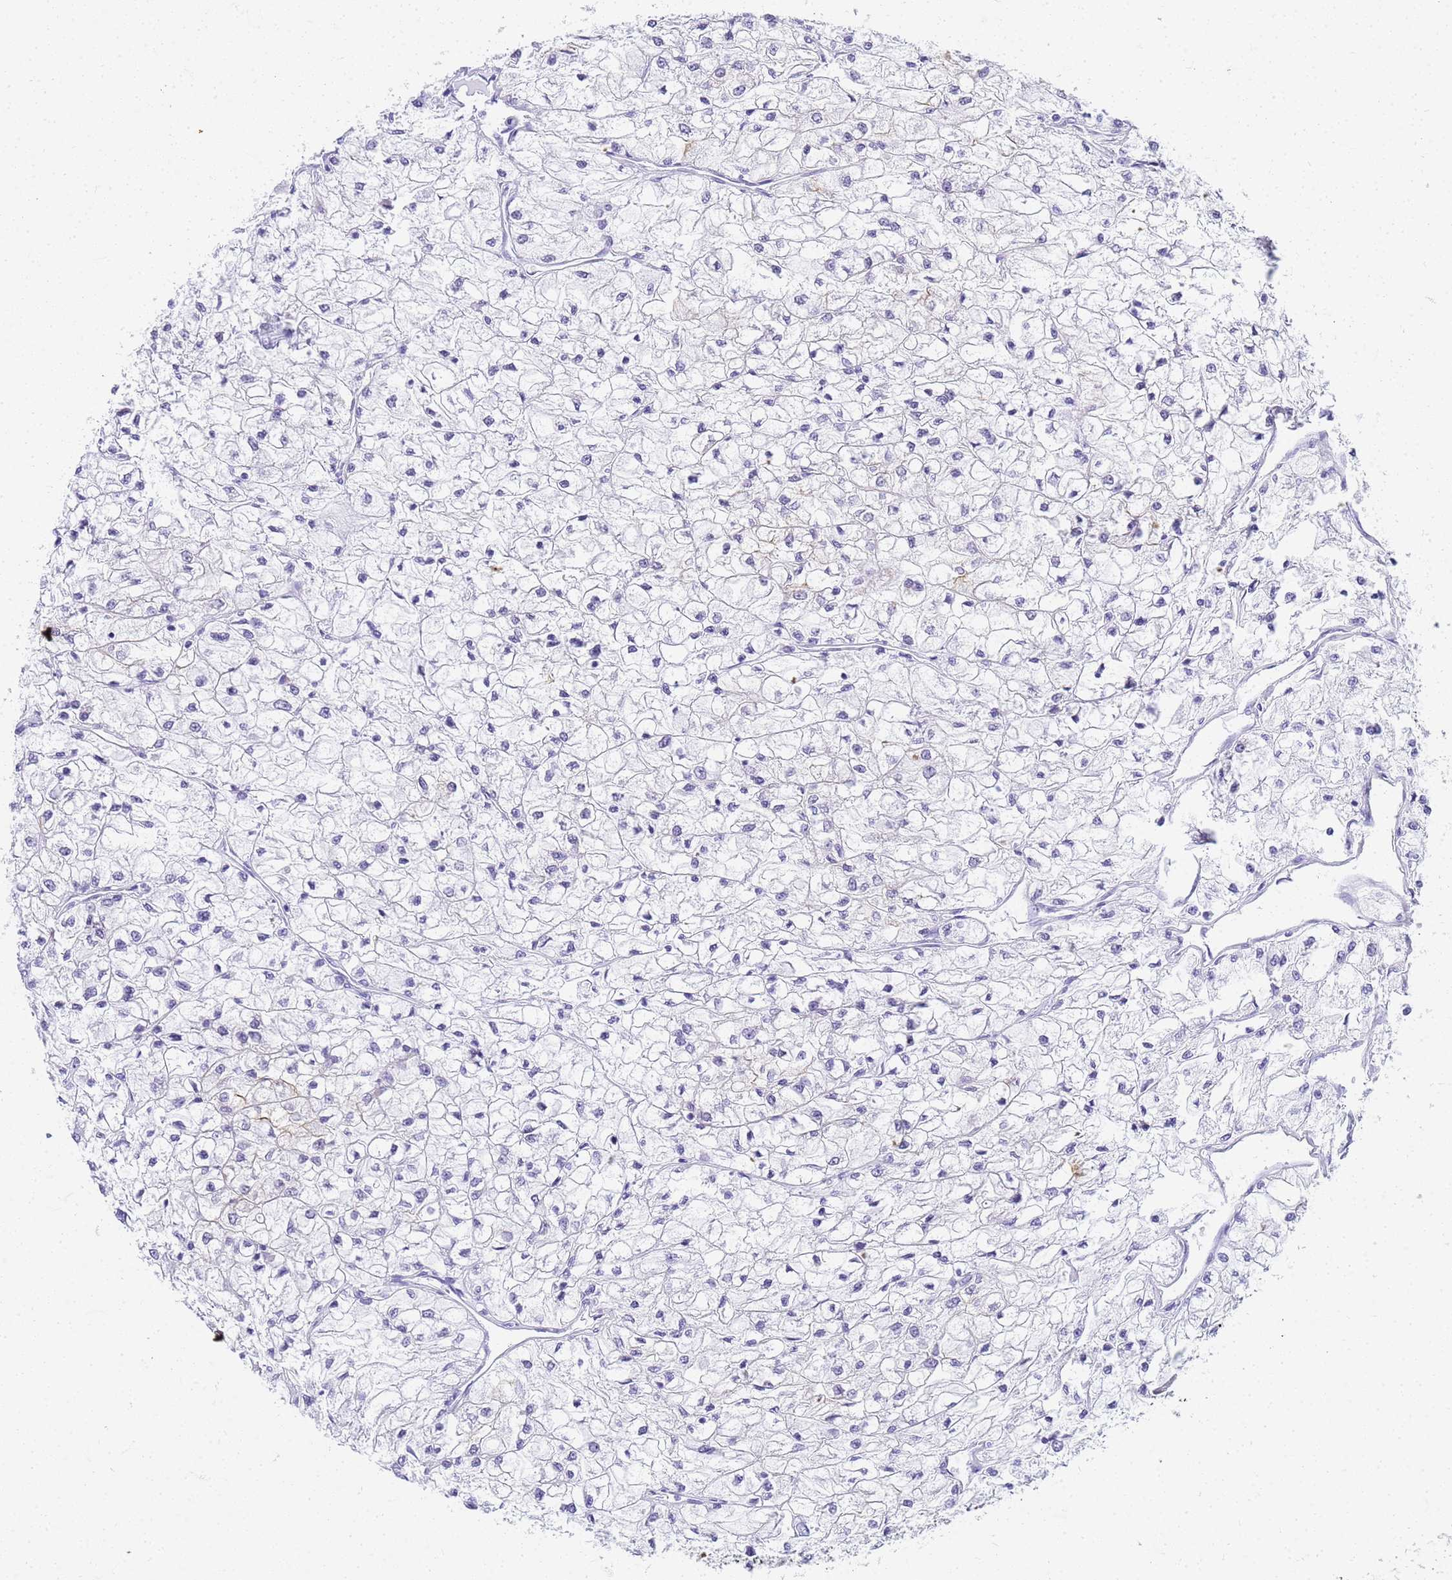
{"staining": {"intensity": "negative", "quantity": "none", "location": "none"}, "tissue": "renal cancer", "cell_type": "Tumor cells", "image_type": "cancer", "snomed": [{"axis": "morphology", "description": "Adenocarcinoma, NOS"}, {"axis": "topography", "description": "Kidney"}], "caption": "This is an immunohistochemistry image of human renal adenocarcinoma. There is no positivity in tumor cells.", "gene": "SLC7A9", "patient": {"sex": "male", "age": 80}}